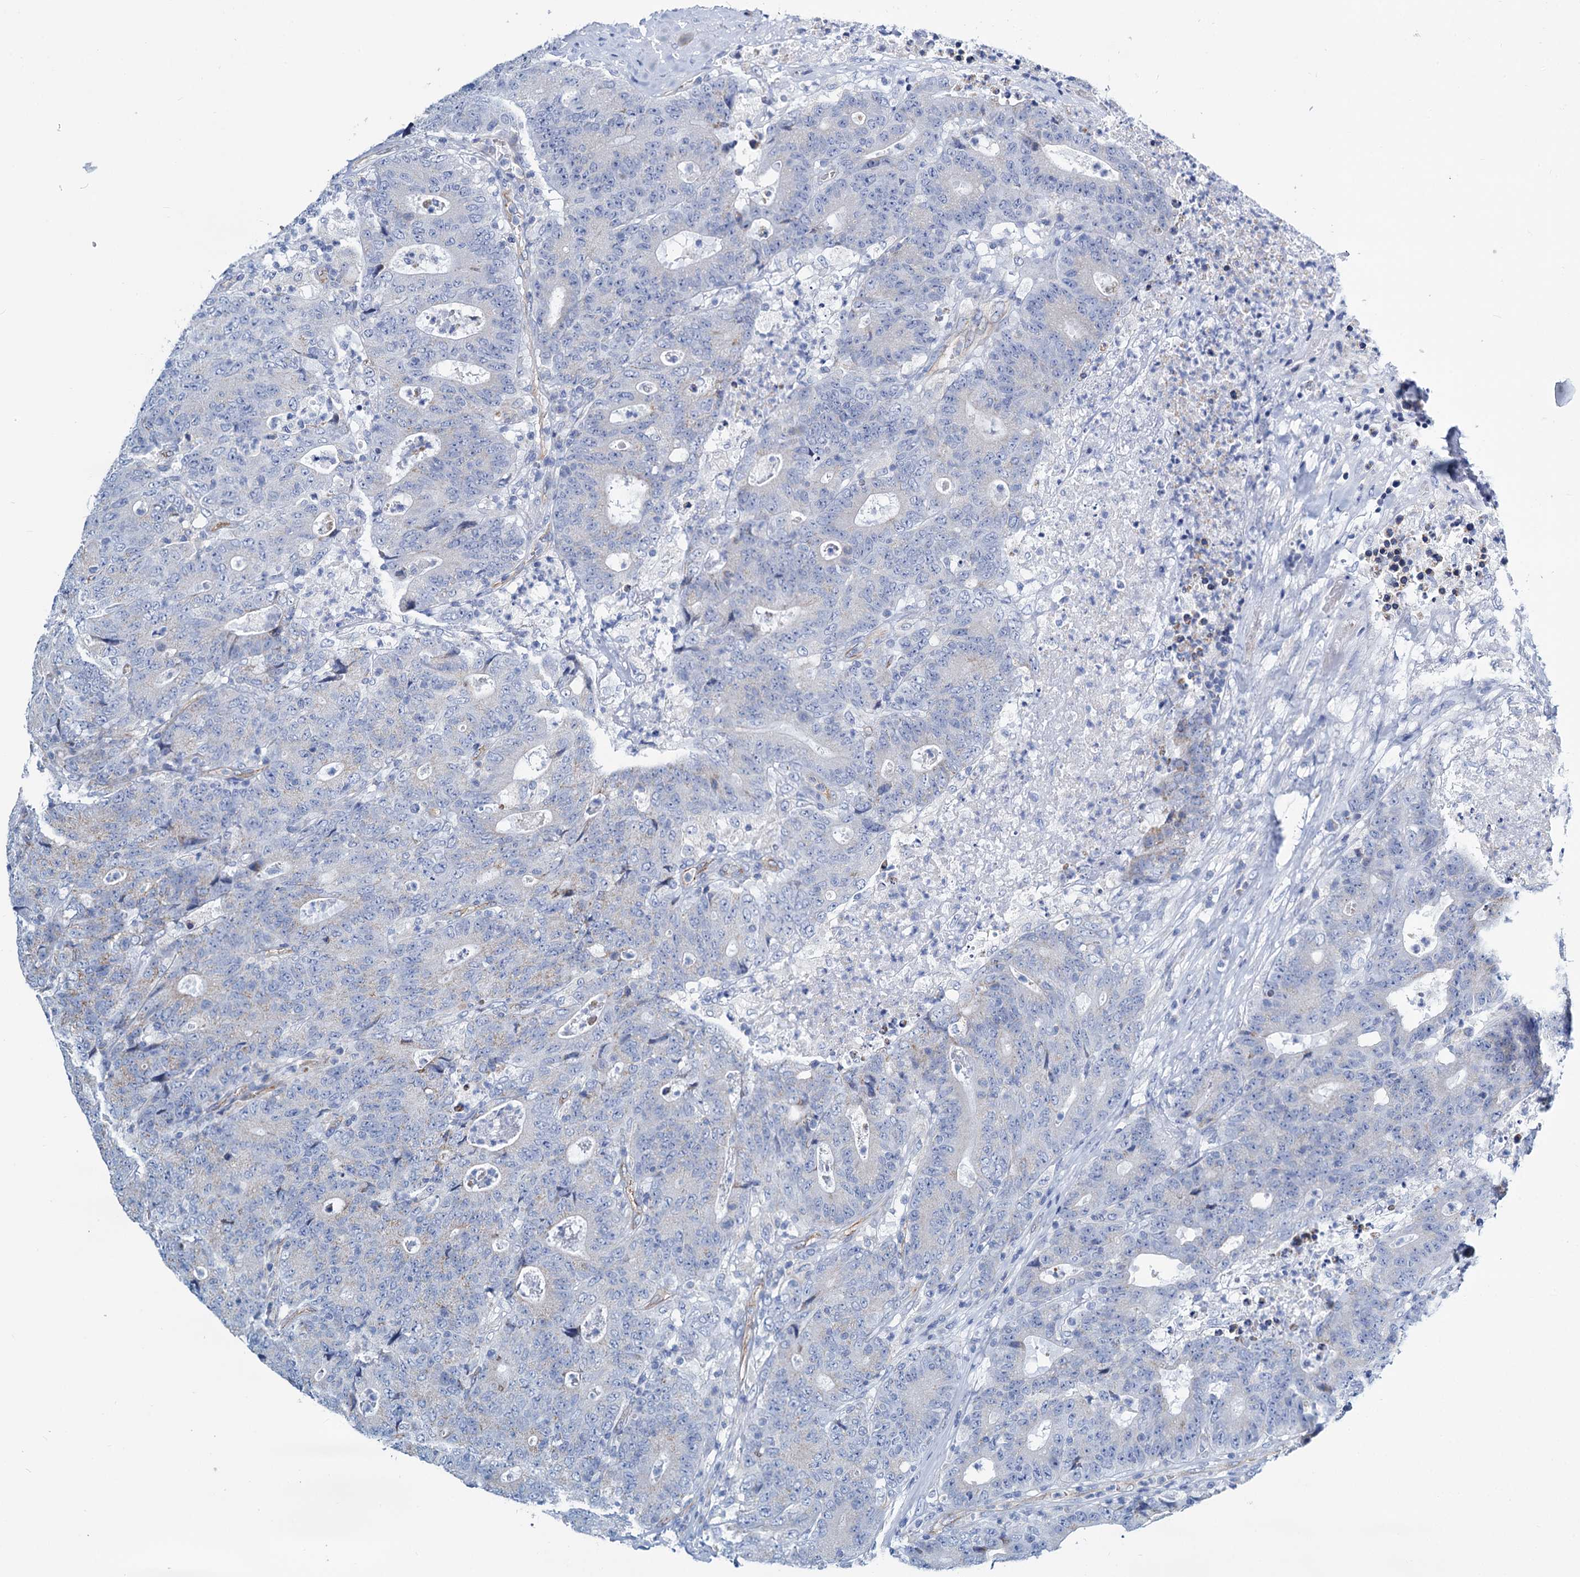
{"staining": {"intensity": "negative", "quantity": "none", "location": "none"}, "tissue": "colorectal cancer", "cell_type": "Tumor cells", "image_type": "cancer", "snomed": [{"axis": "morphology", "description": "Adenocarcinoma, NOS"}, {"axis": "topography", "description": "Colon"}], "caption": "Immunohistochemistry of colorectal adenocarcinoma exhibits no staining in tumor cells.", "gene": "SLC1A3", "patient": {"sex": "female", "age": 75}}